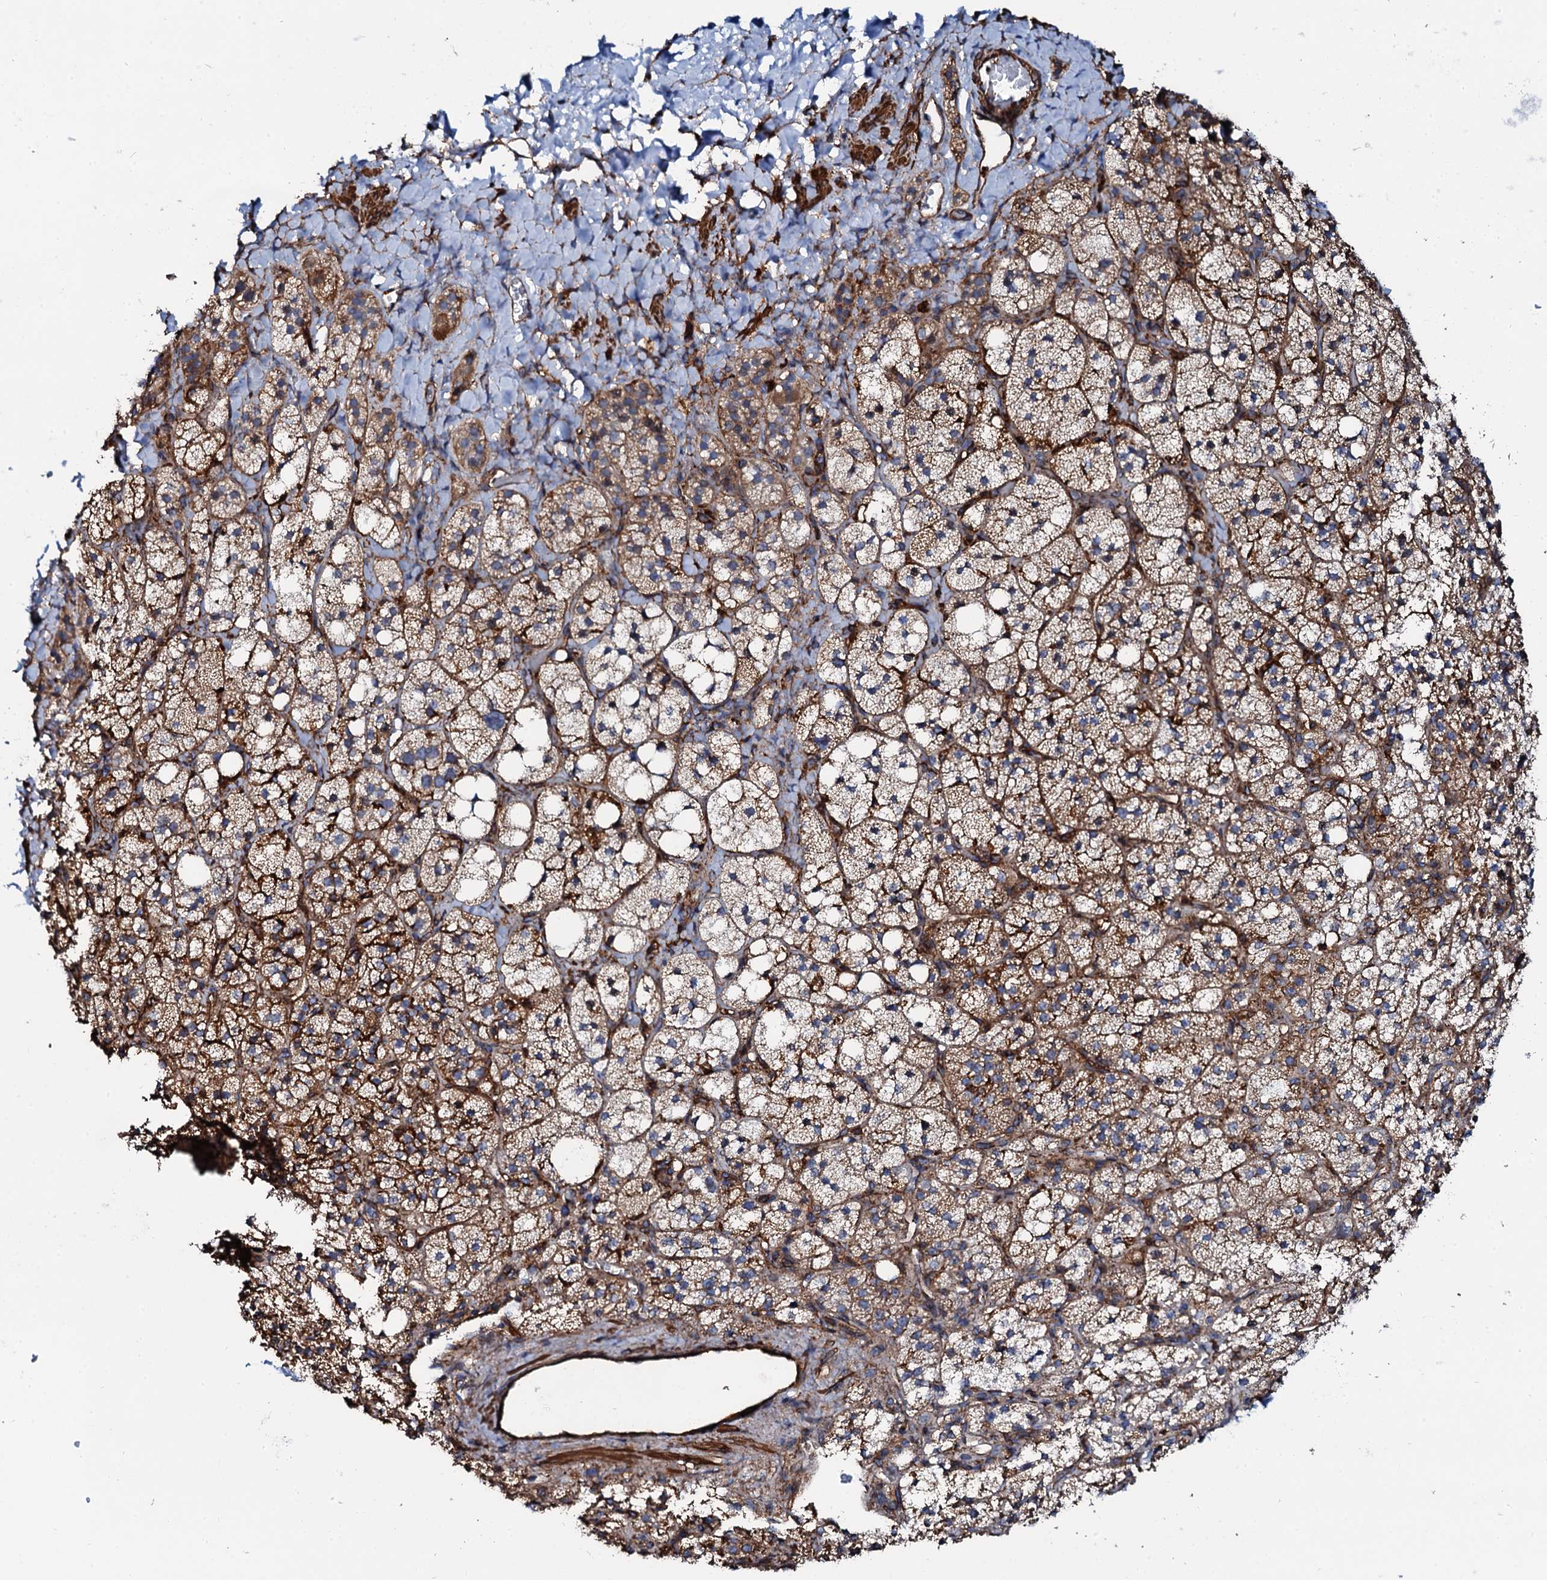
{"staining": {"intensity": "strong", "quantity": "25%-75%", "location": "cytoplasmic/membranous"}, "tissue": "adrenal gland", "cell_type": "Glandular cells", "image_type": "normal", "snomed": [{"axis": "morphology", "description": "Normal tissue, NOS"}, {"axis": "topography", "description": "Adrenal gland"}], "caption": "DAB (3,3'-diaminobenzidine) immunohistochemical staining of benign adrenal gland reveals strong cytoplasmic/membranous protein expression in about 25%-75% of glandular cells. (DAB IHC with brightfield microscopy, high magnification).", "gene": "INTS10", "patient": {"sex": "male", "age": 61}}